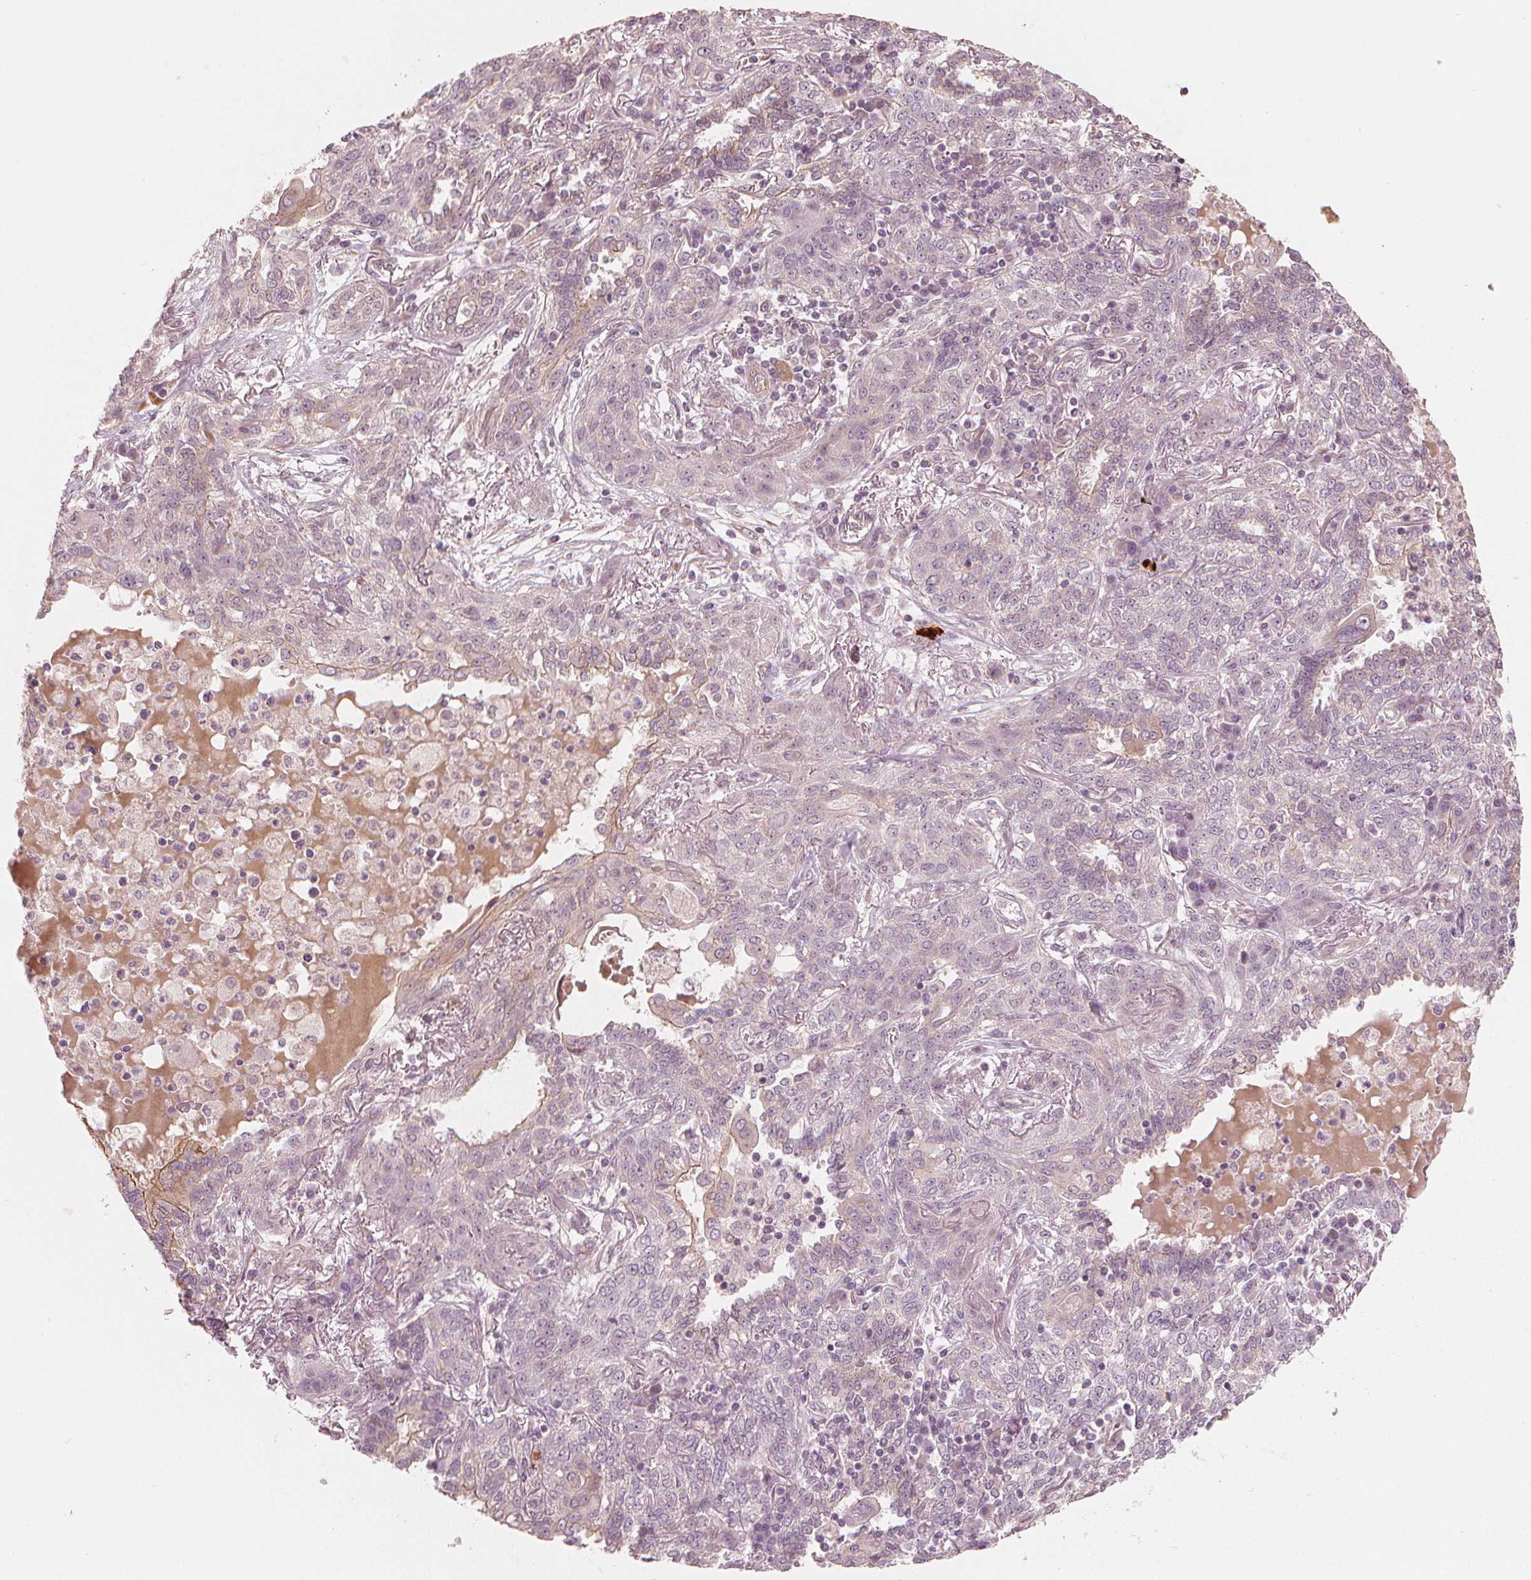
{"staining": {"intensity": "negative", "quantity": "none", "location": "none"}, "tissue": "lung cancer", "cell_type": "Tumor cells", "image_type": "cancer", "snomed": [{"axis": "morphology", "description": "Squamous cell carcinoma, NOS"}, {"axis": "topography", "description": "Lung"}], "caption": "This image is of squamous cell carcinoma (lung) stained with immunohistochemistry (IHC) to label a protein in brown with the nuclei are counter-stained blue. There is no expression in tumor cells.", "gene": "CLBA1", "patient": {"sex": "female", "age": 70}}